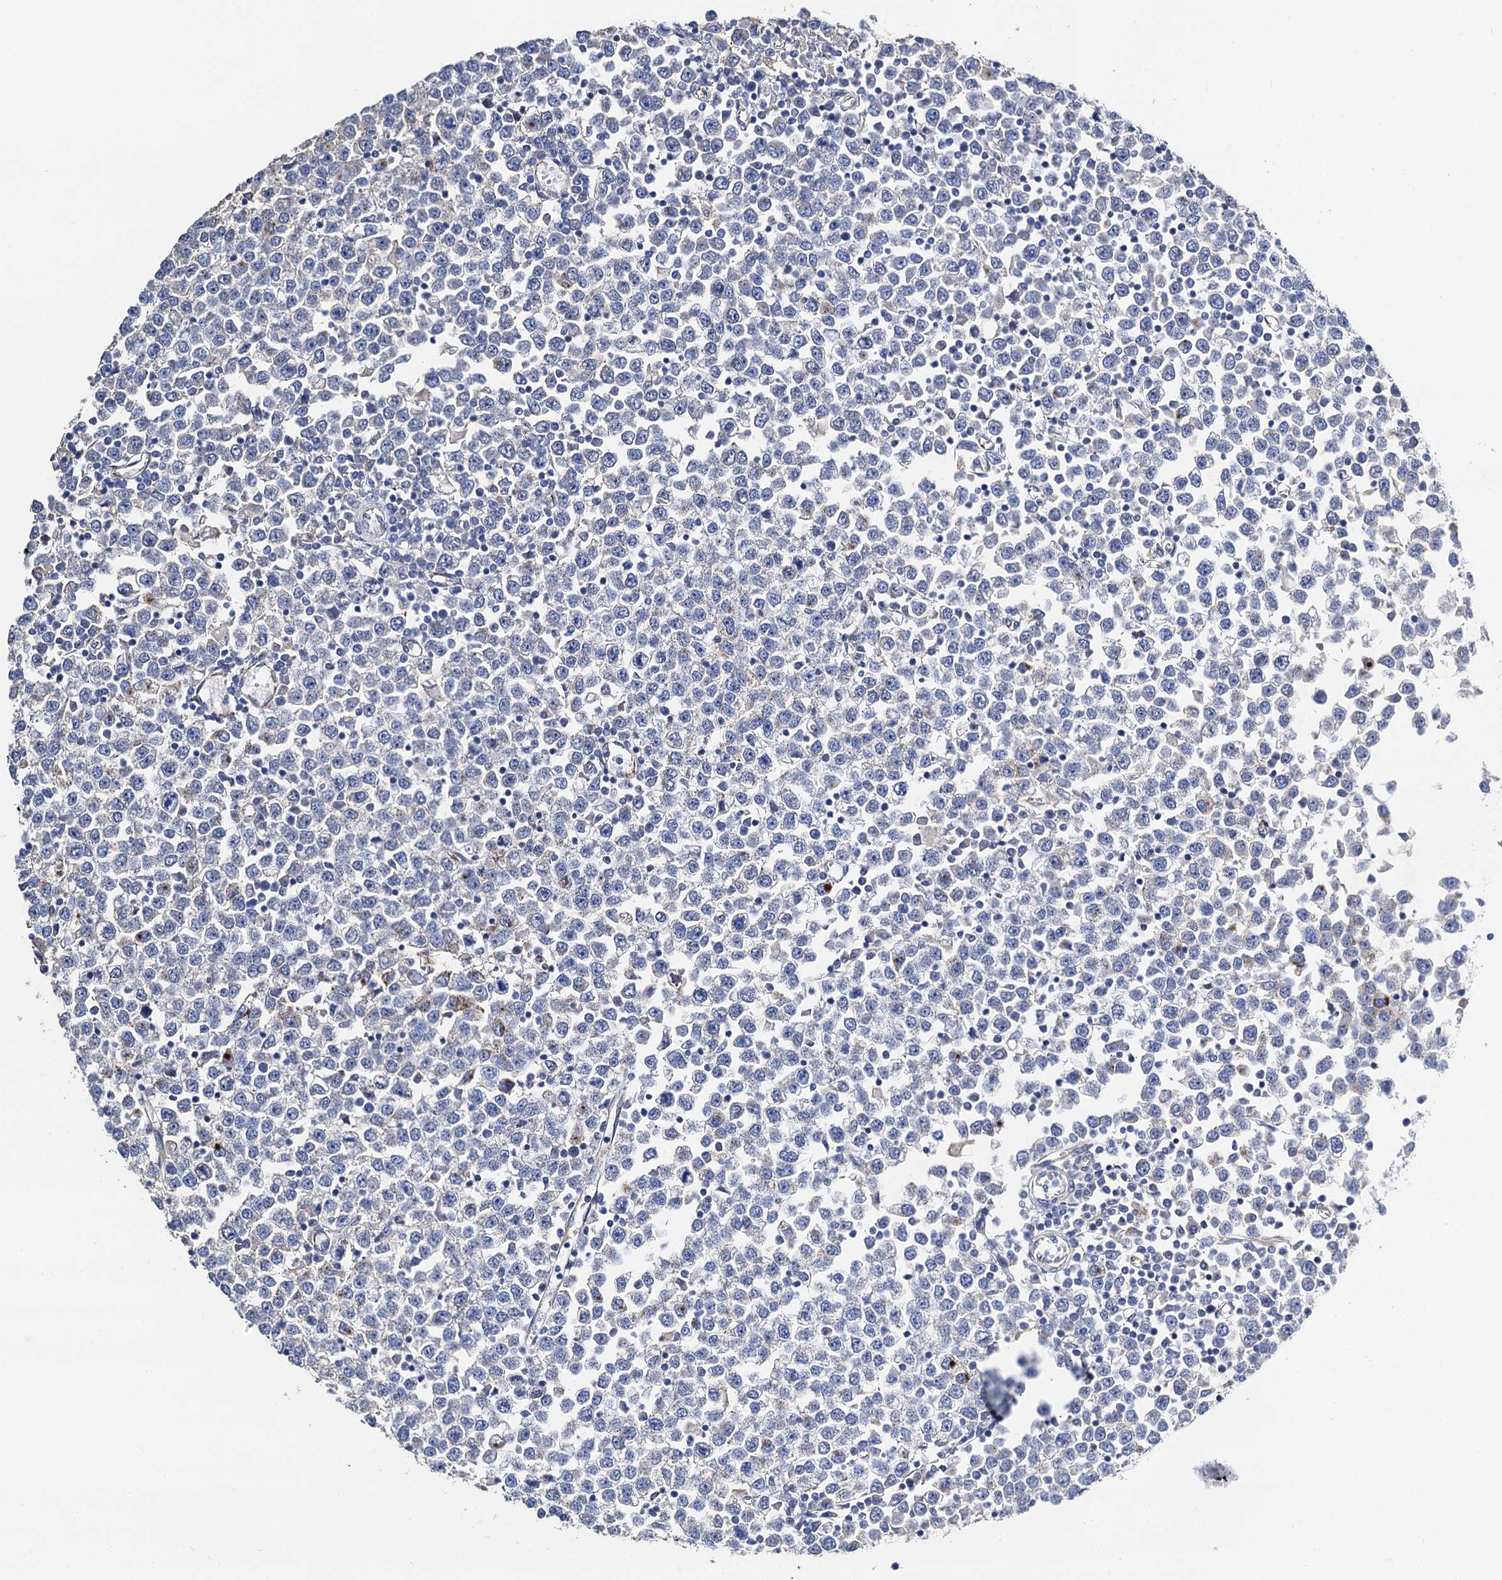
{"staining": {"intensity": "negative", "quantity": "none", "location": "none"}, "tissue": "testis cancer", "cell_type": "Tumor cells", "image_type": "cancer", "snomed": [{"axis": "morphology", "description": "Seminoma, NOS"}, {"axis": "topography", "description": "Testis"}], "caption": "High power microscopy micrograph of an IHC histopathology image of seminoma (testis), revealing no significant staining in tumor cells.", "gene": "FREM3", "patient": {"sex": "male", "age": 65}}